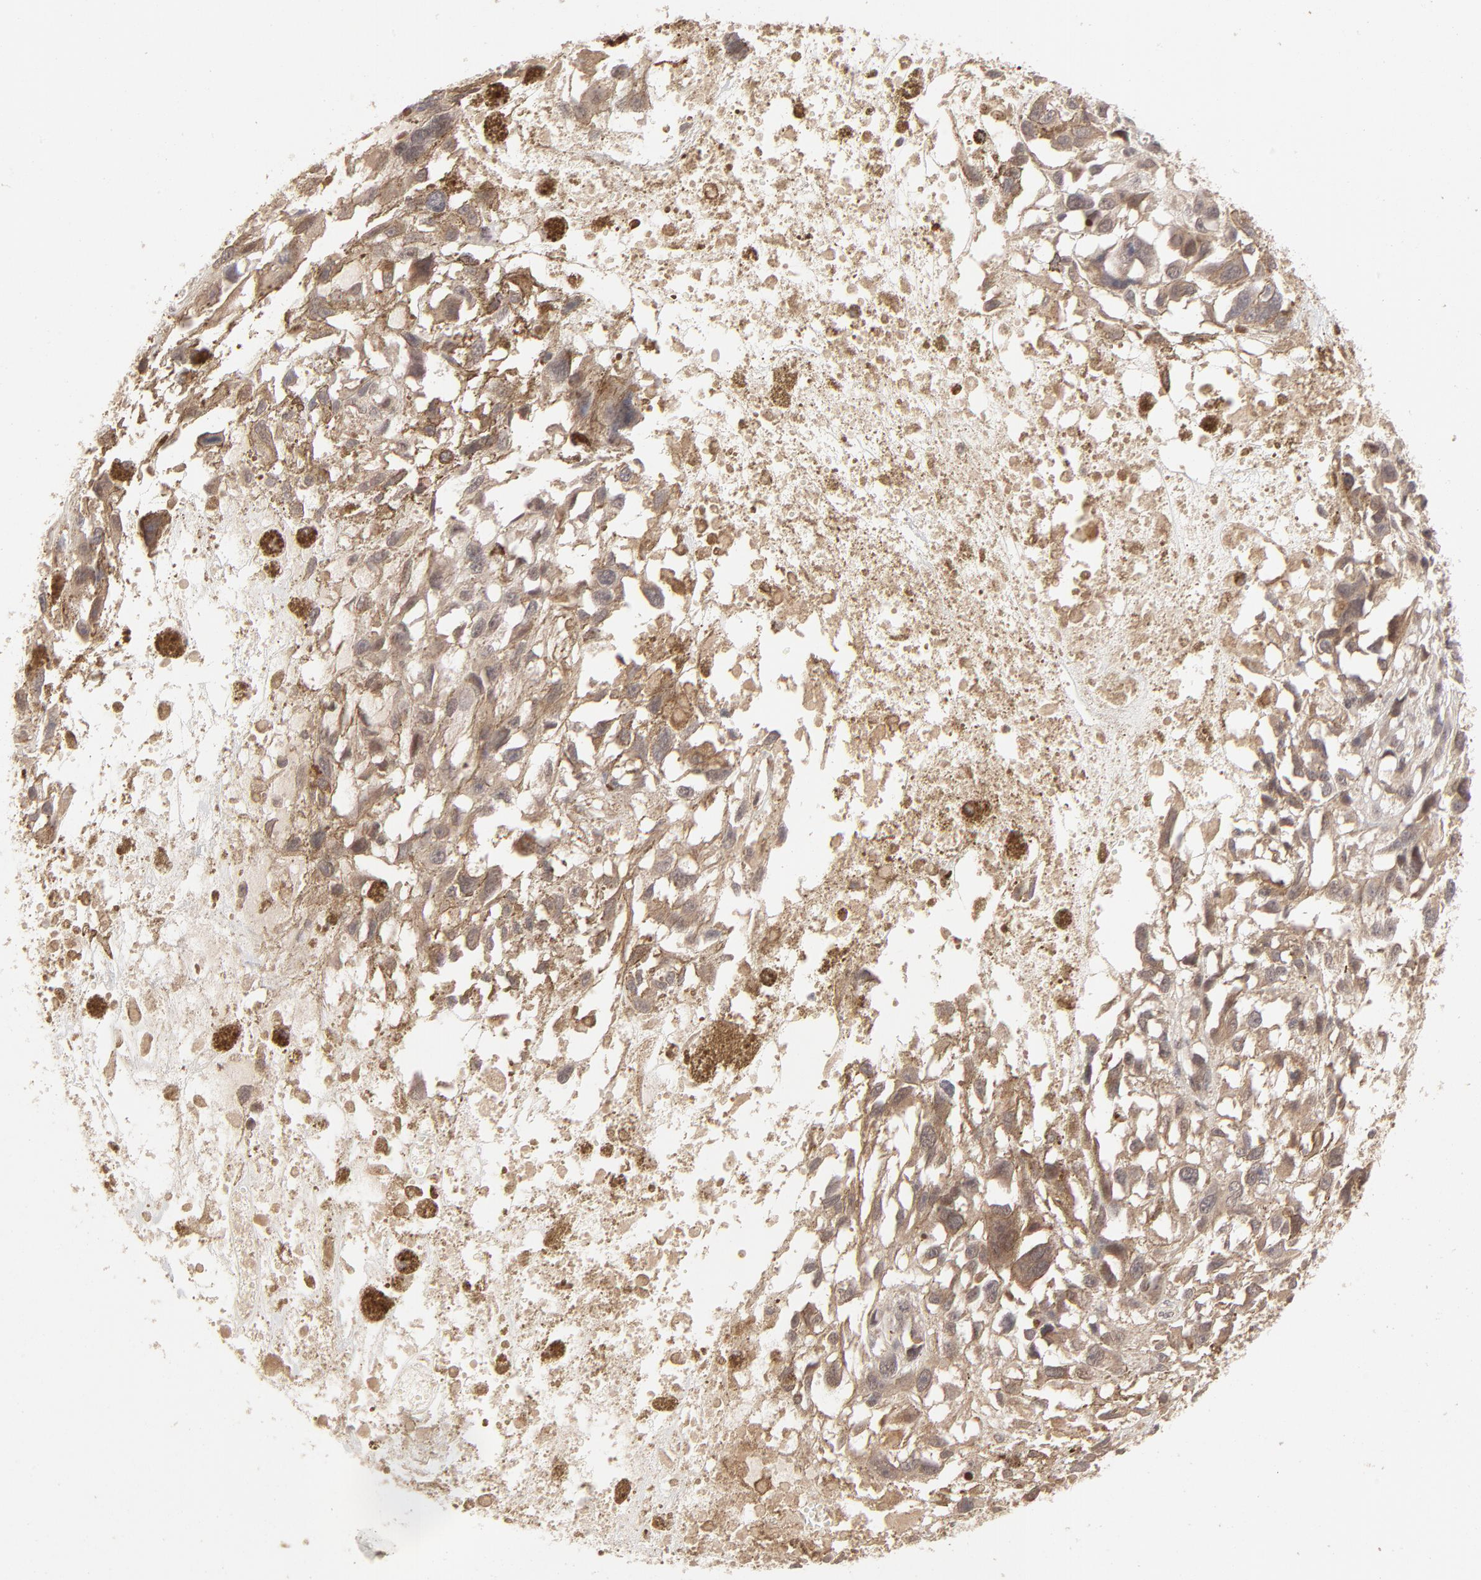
{"staining": {"intensity": "weak", "quantity": "25%-75%", "location": "cytoplasmic/membranous"}, "tissue": "melanoma", "cell_type": "Tumor cells", "image_type": "cancer", "snomed": [{"axis": "morphology", "description": "Malignant melanoma, Metastatic site"}, {"axis": "topography", "description": "Lymph node"}], "caption": "The photomicrograph reveals staining of malignant melanoma (metastatic site), revealing weak cytoplasmic/membranous protein positivity (brown color) within tumor cells.", "gene": "ARIH1", "patient": {"sex": "male", "age": 59}}